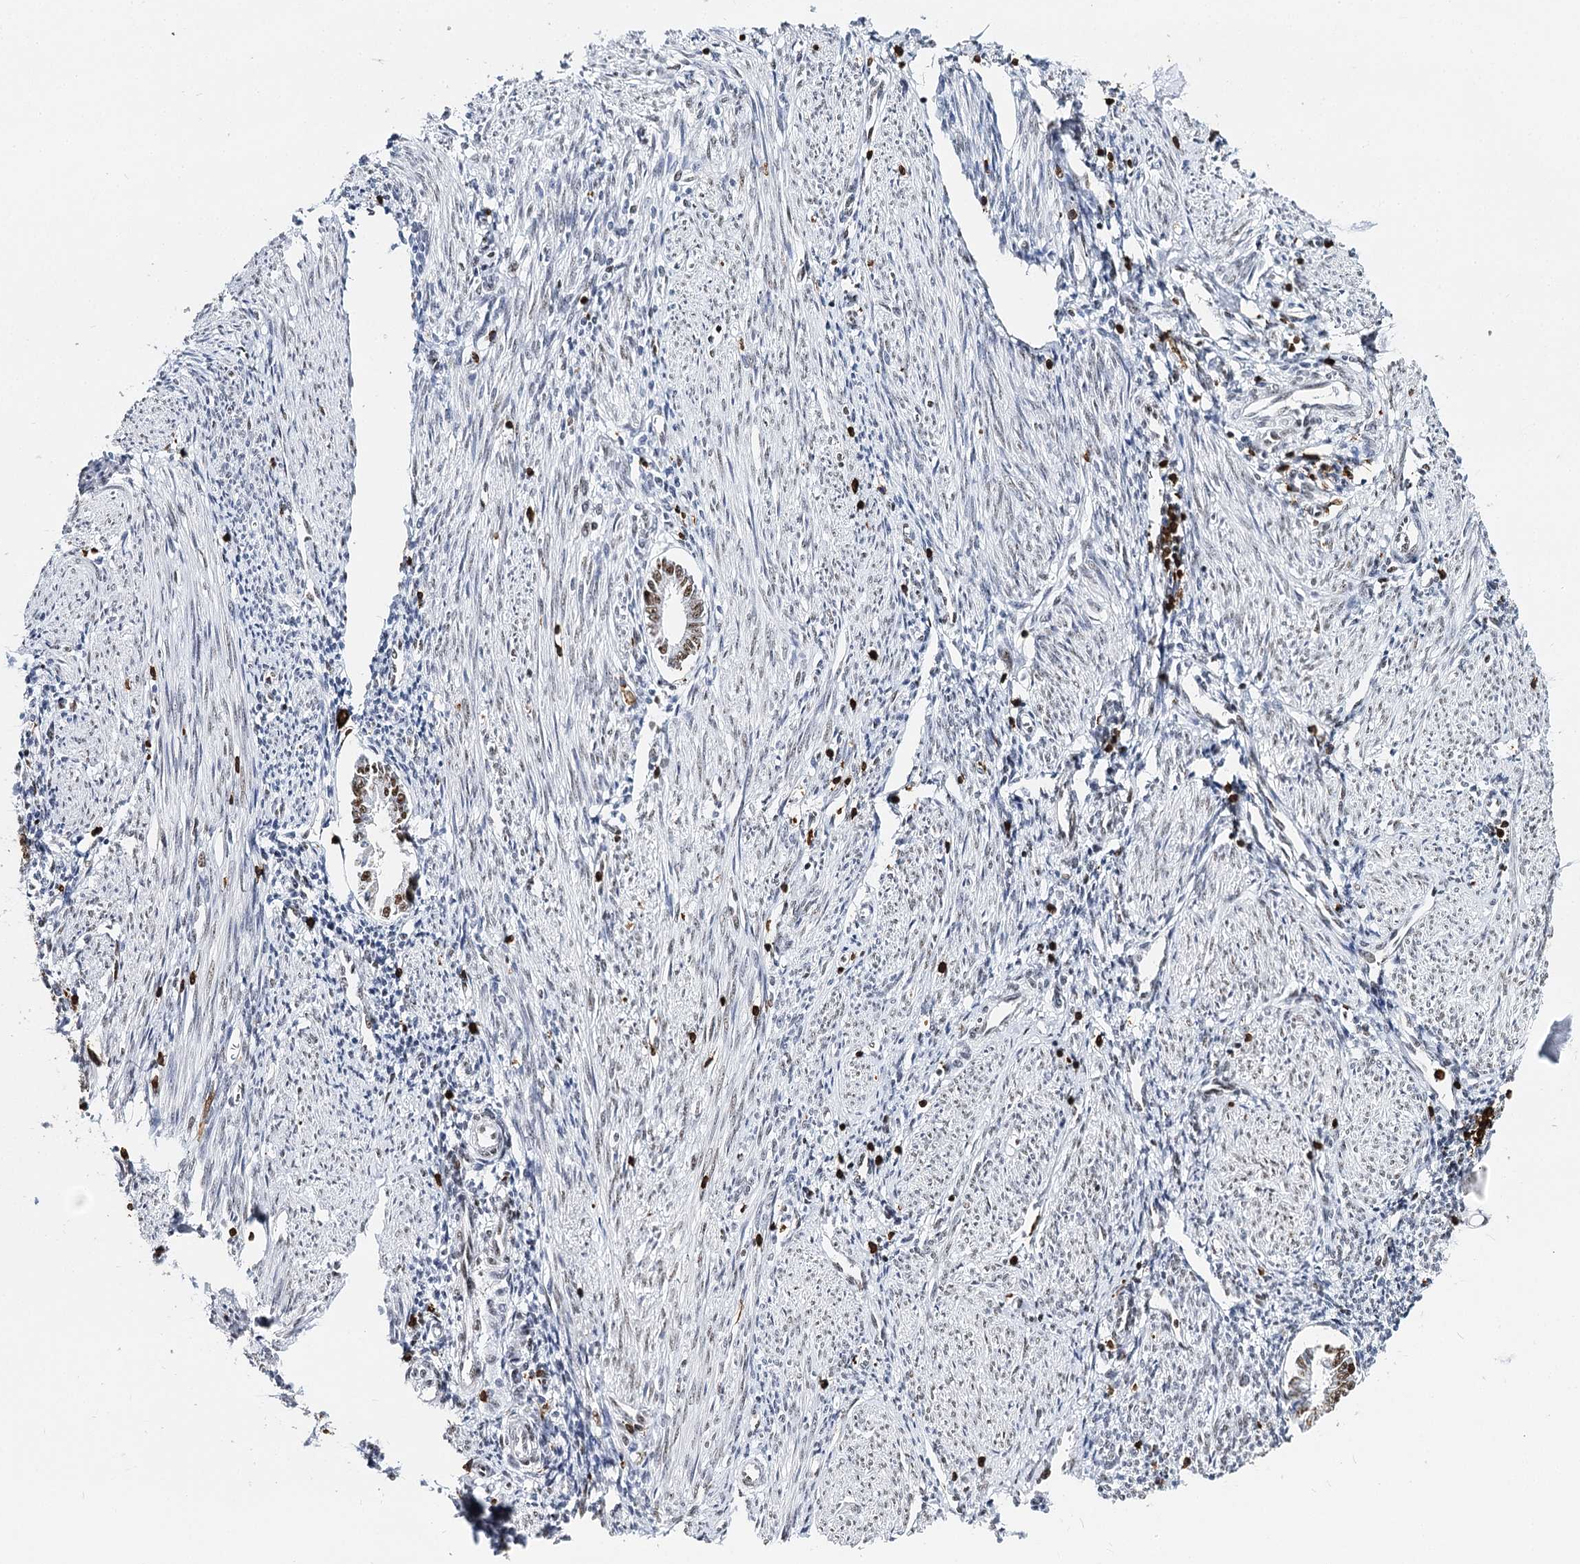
{"staining": {"intensity": "negative", "quantity": "none", "location": "none"}, "tissue": "endometrium", "cell_type": "Cells in endometrial stroma", "image_type": "normal", "snomed": [{"axis": "morphology", "description": "Normal tissue, NOS"}, {"axis": "topography", "description": "Uterus"}, {"axis": "topography", "description": "Endometrium"}], "caption": "There is no significant expression in cells in endometrial stroma of endometrium. The staining was performed using DAB to visualize the protein expression in brown, while the nuclei were stained in blue with hematoxylin (Magnification: 20x).", "gene": "BARD1", "patient": {"sex": "female", "age": 48}}